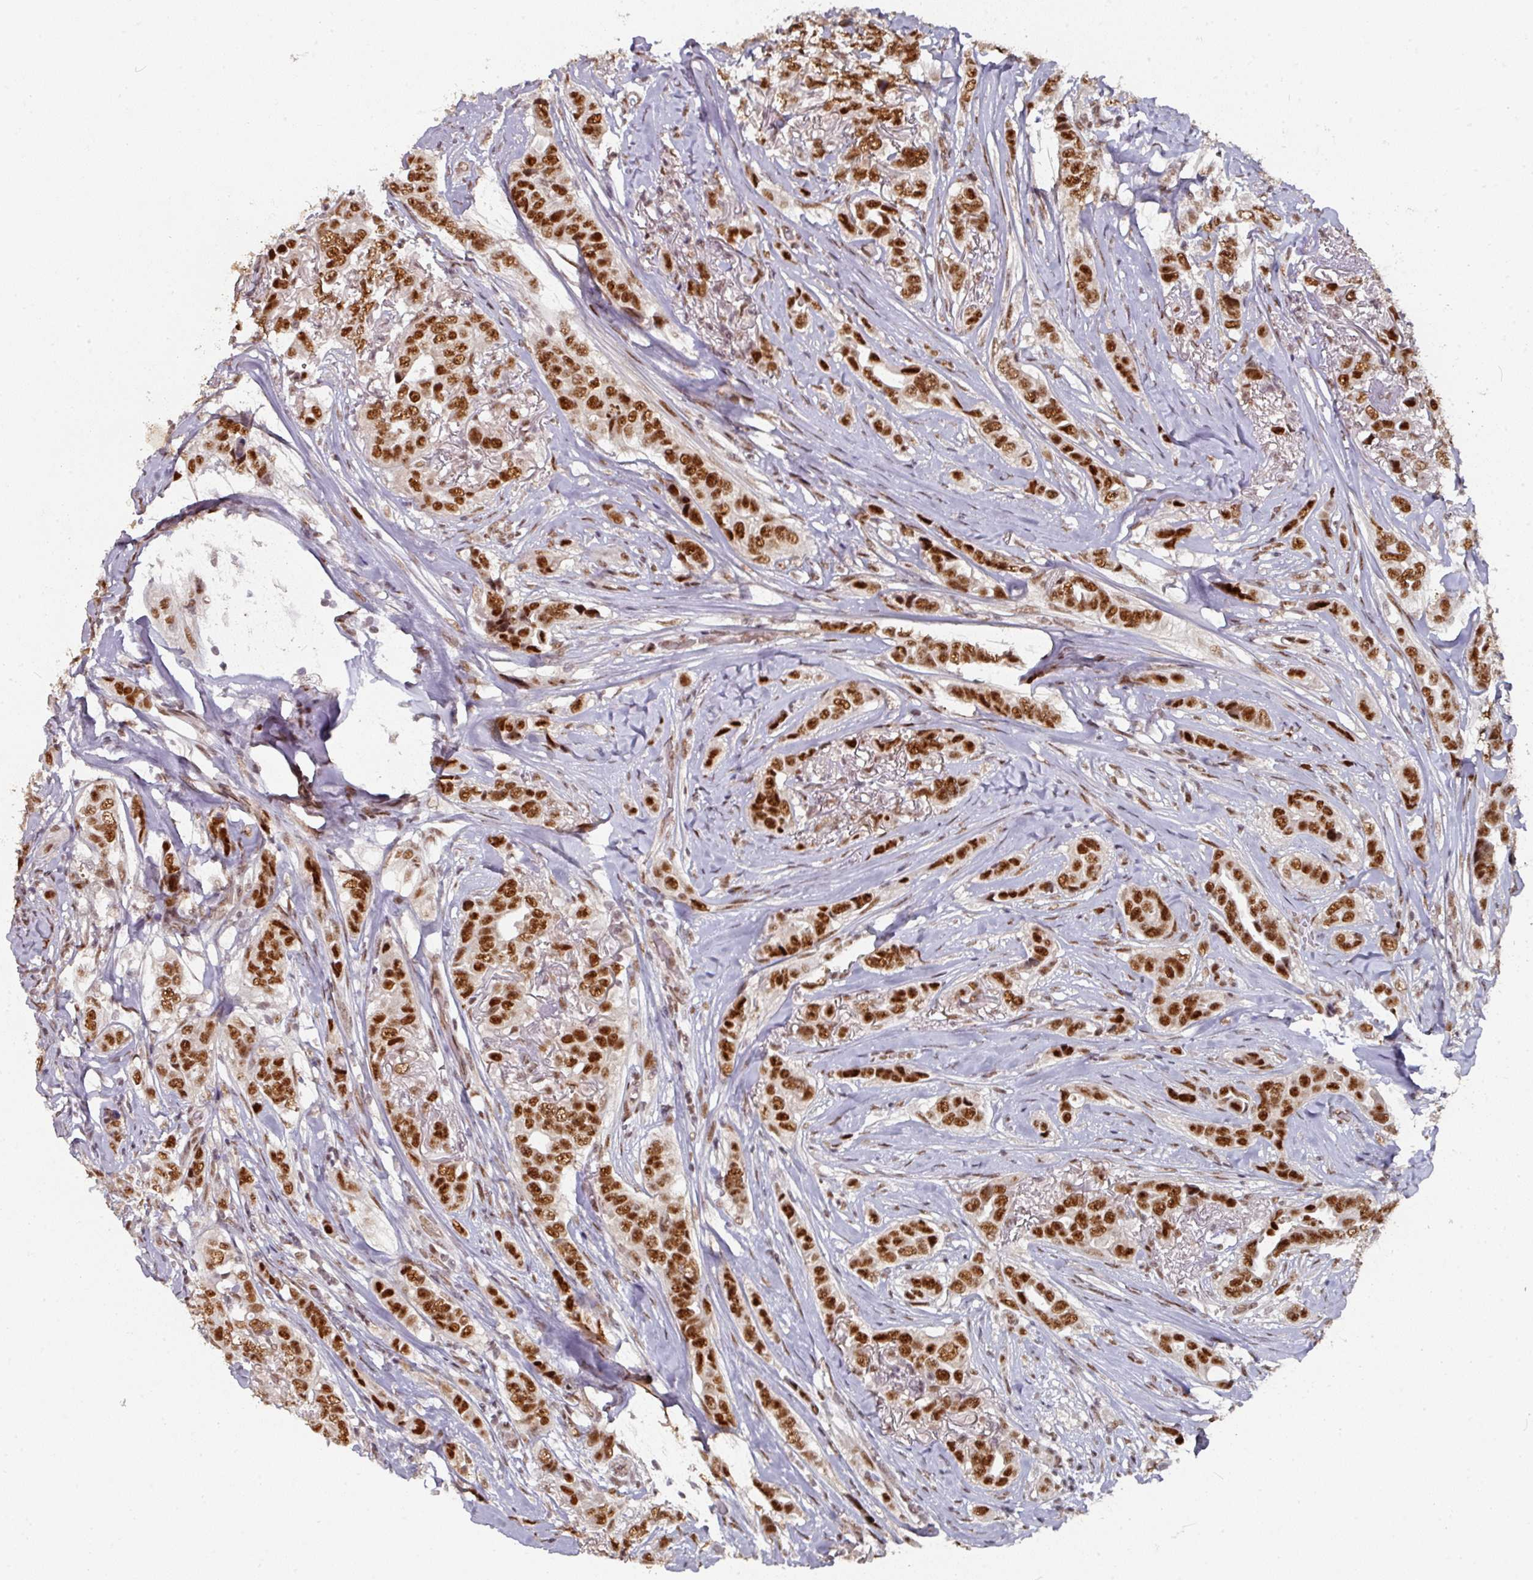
{"staining": {"intensity": "strong", "quantity": ">75%", "location": "nuclear"}, "tissue": "breast cancer", "cell_type": "Tumor cells", "image_type": "cancer", "snomed": [{"axis": "morphology", "description": "Lobular carcinoma"}, {"axis": "topography", "description": "Breast"}], "caption": "IHC photomicrograph of neoplastic tissue: lobular carcinoma (breast) stained using IHC displays high levels of strong protein expression localized specifically in the nuclear of tumor cells, appearing as a nuclear brown color.", "gene": "MEPCE", "patient": {"sex": "female", "age": 51}}